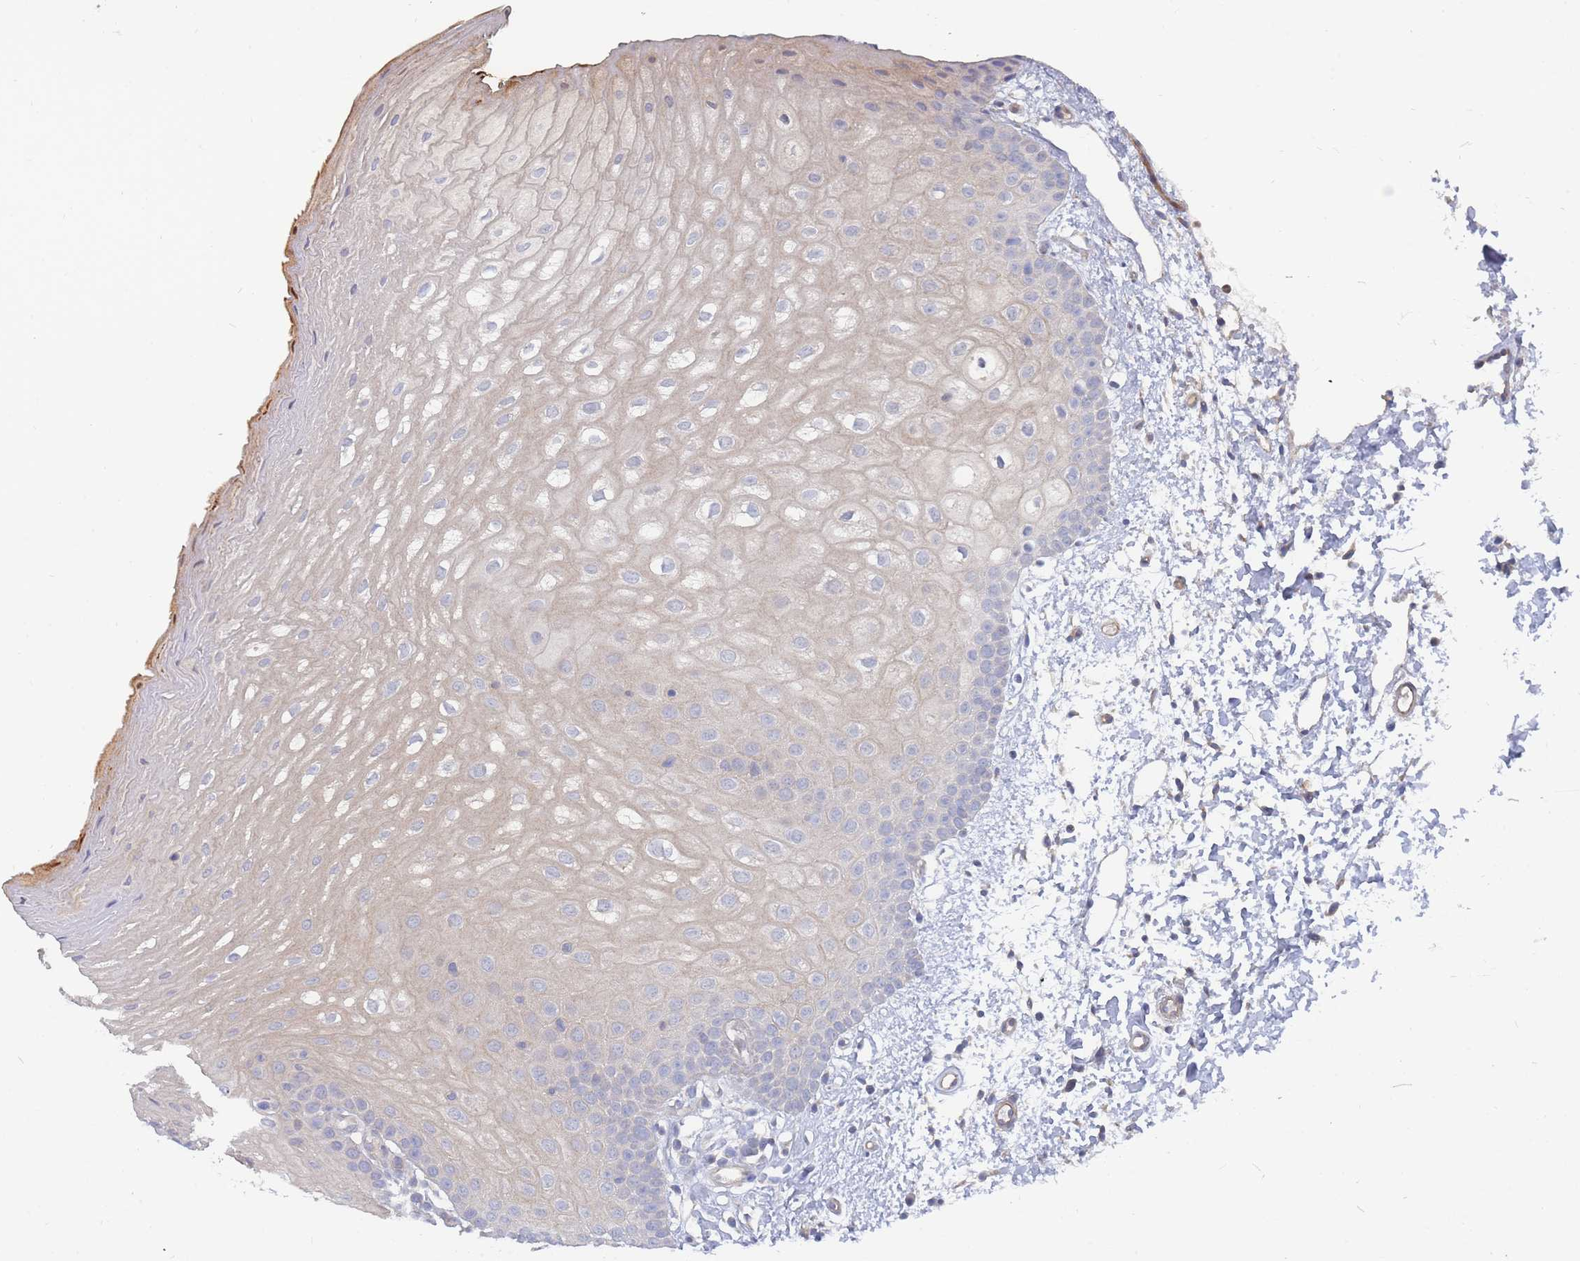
{"staining": {"intensity": "weak", "quantity": "<25%", "location": "cytoplasmic/membranous"}, "tissue": "oral mucosa", "cell_type": "Squamous epithelial cells", "image_type": "normal", "snomed": [{"axis": "morphology", "description": "Normal tissue, NOS"}, {"axis": "topography", "description": "Oral tissue"}], "caption": "A photomicrograph of oral mucosa stained for a protein shows no brown staining in squamous epithelial cells.", "gene": "NUB1", "patient": {"sex": "female", "age": 67}}